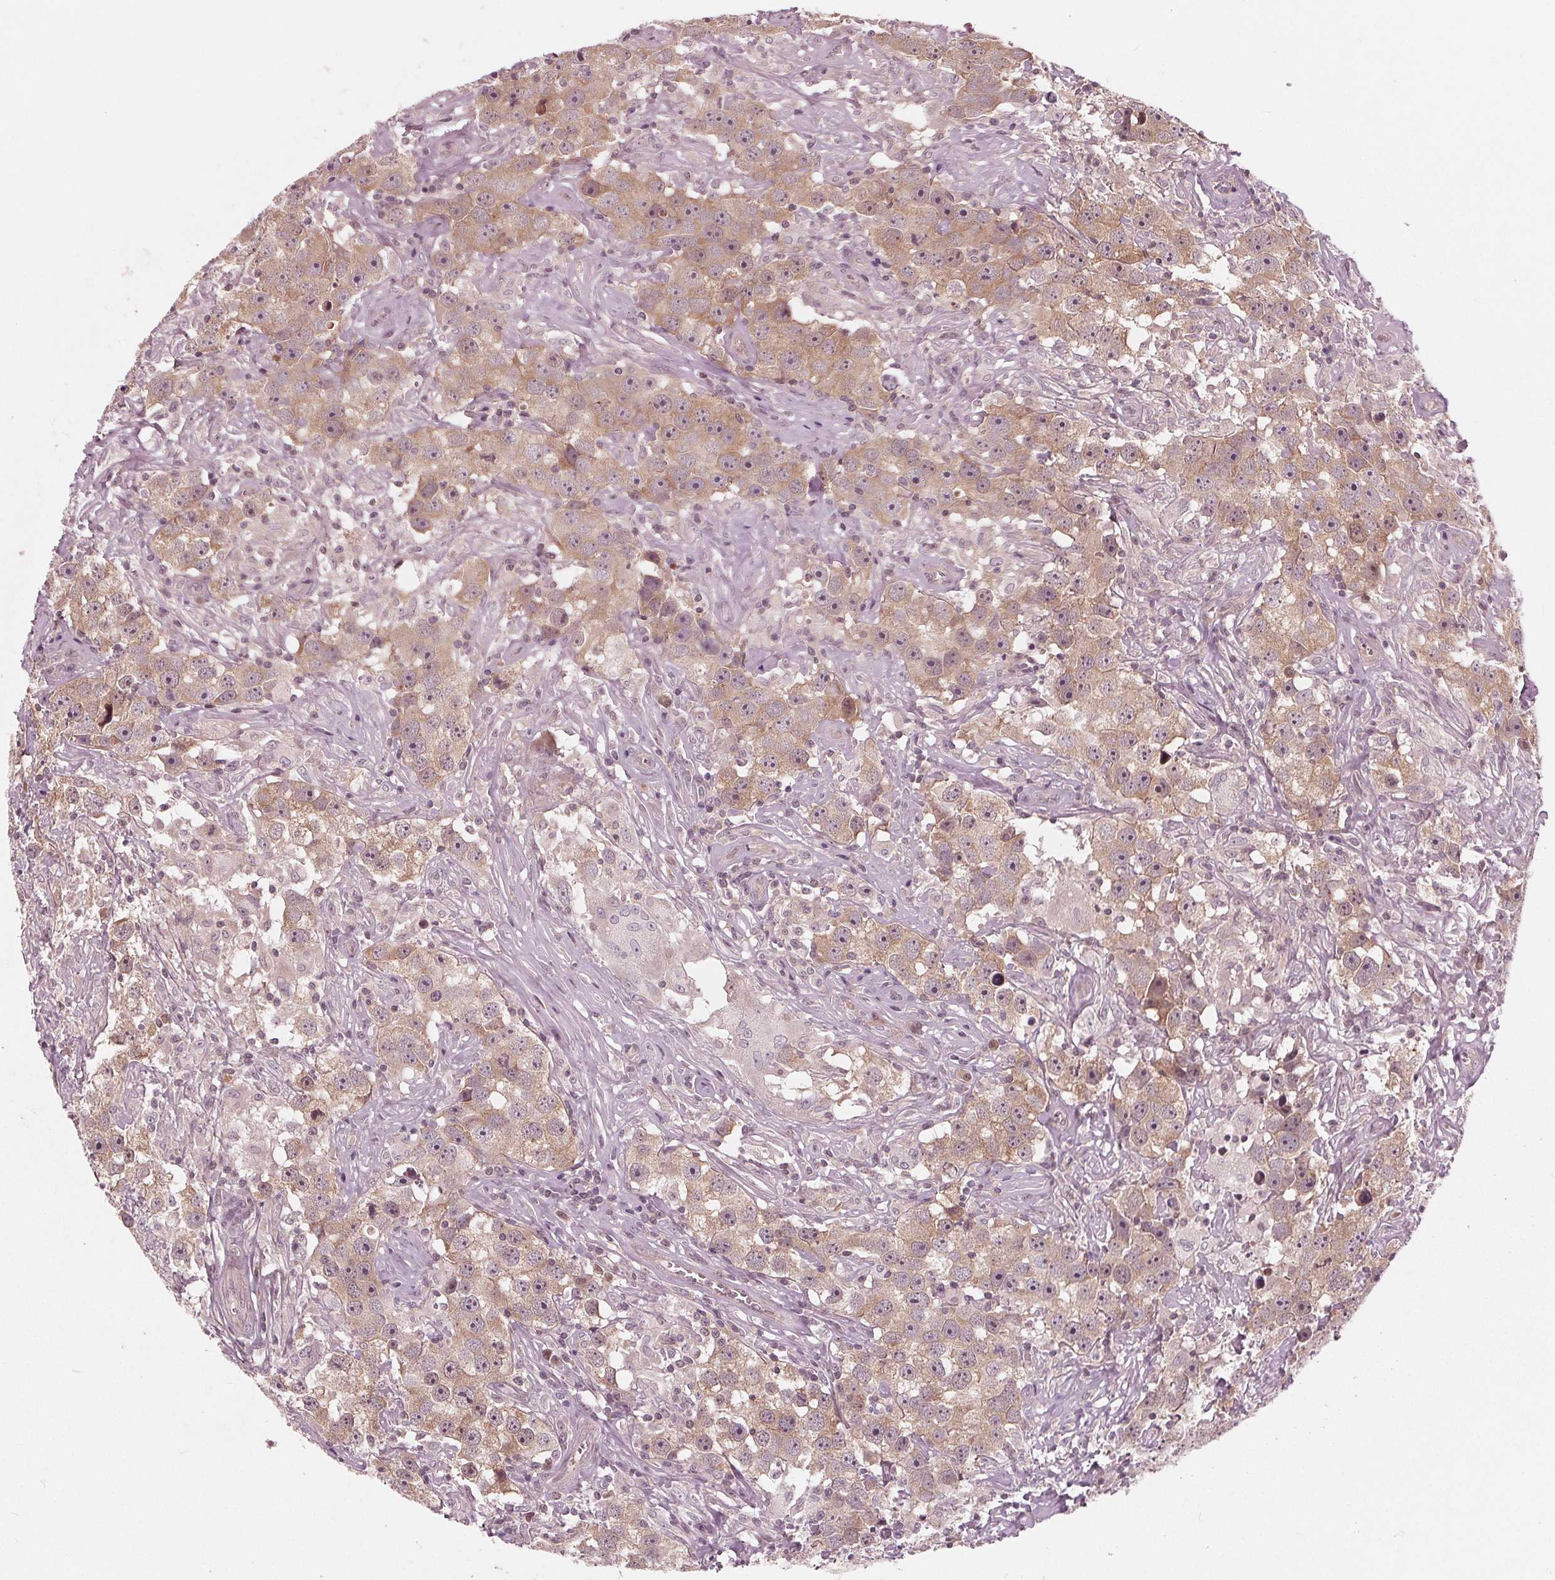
{"staining": {"intensity": "weak", "quantity": ">75%", "location": "cytoplasmic/membranous"}, "tissue": "testis cancer", "cell_type": "Tumor cells", "image_type": "cancer", "snomed": [{"axis": "morphology", "description": "Seminoma, NOS"}, {"axis": "topography", "description": "Testis"}], "caption": "This image reveals immunohistochemistry (IHC) staining of human seminoma (testis), with low weak cytoplasmic/membranous expression in about >75% of tumor cells.", "gene": "UBALD1", "patient": {"sex": "male", "age": 49}}